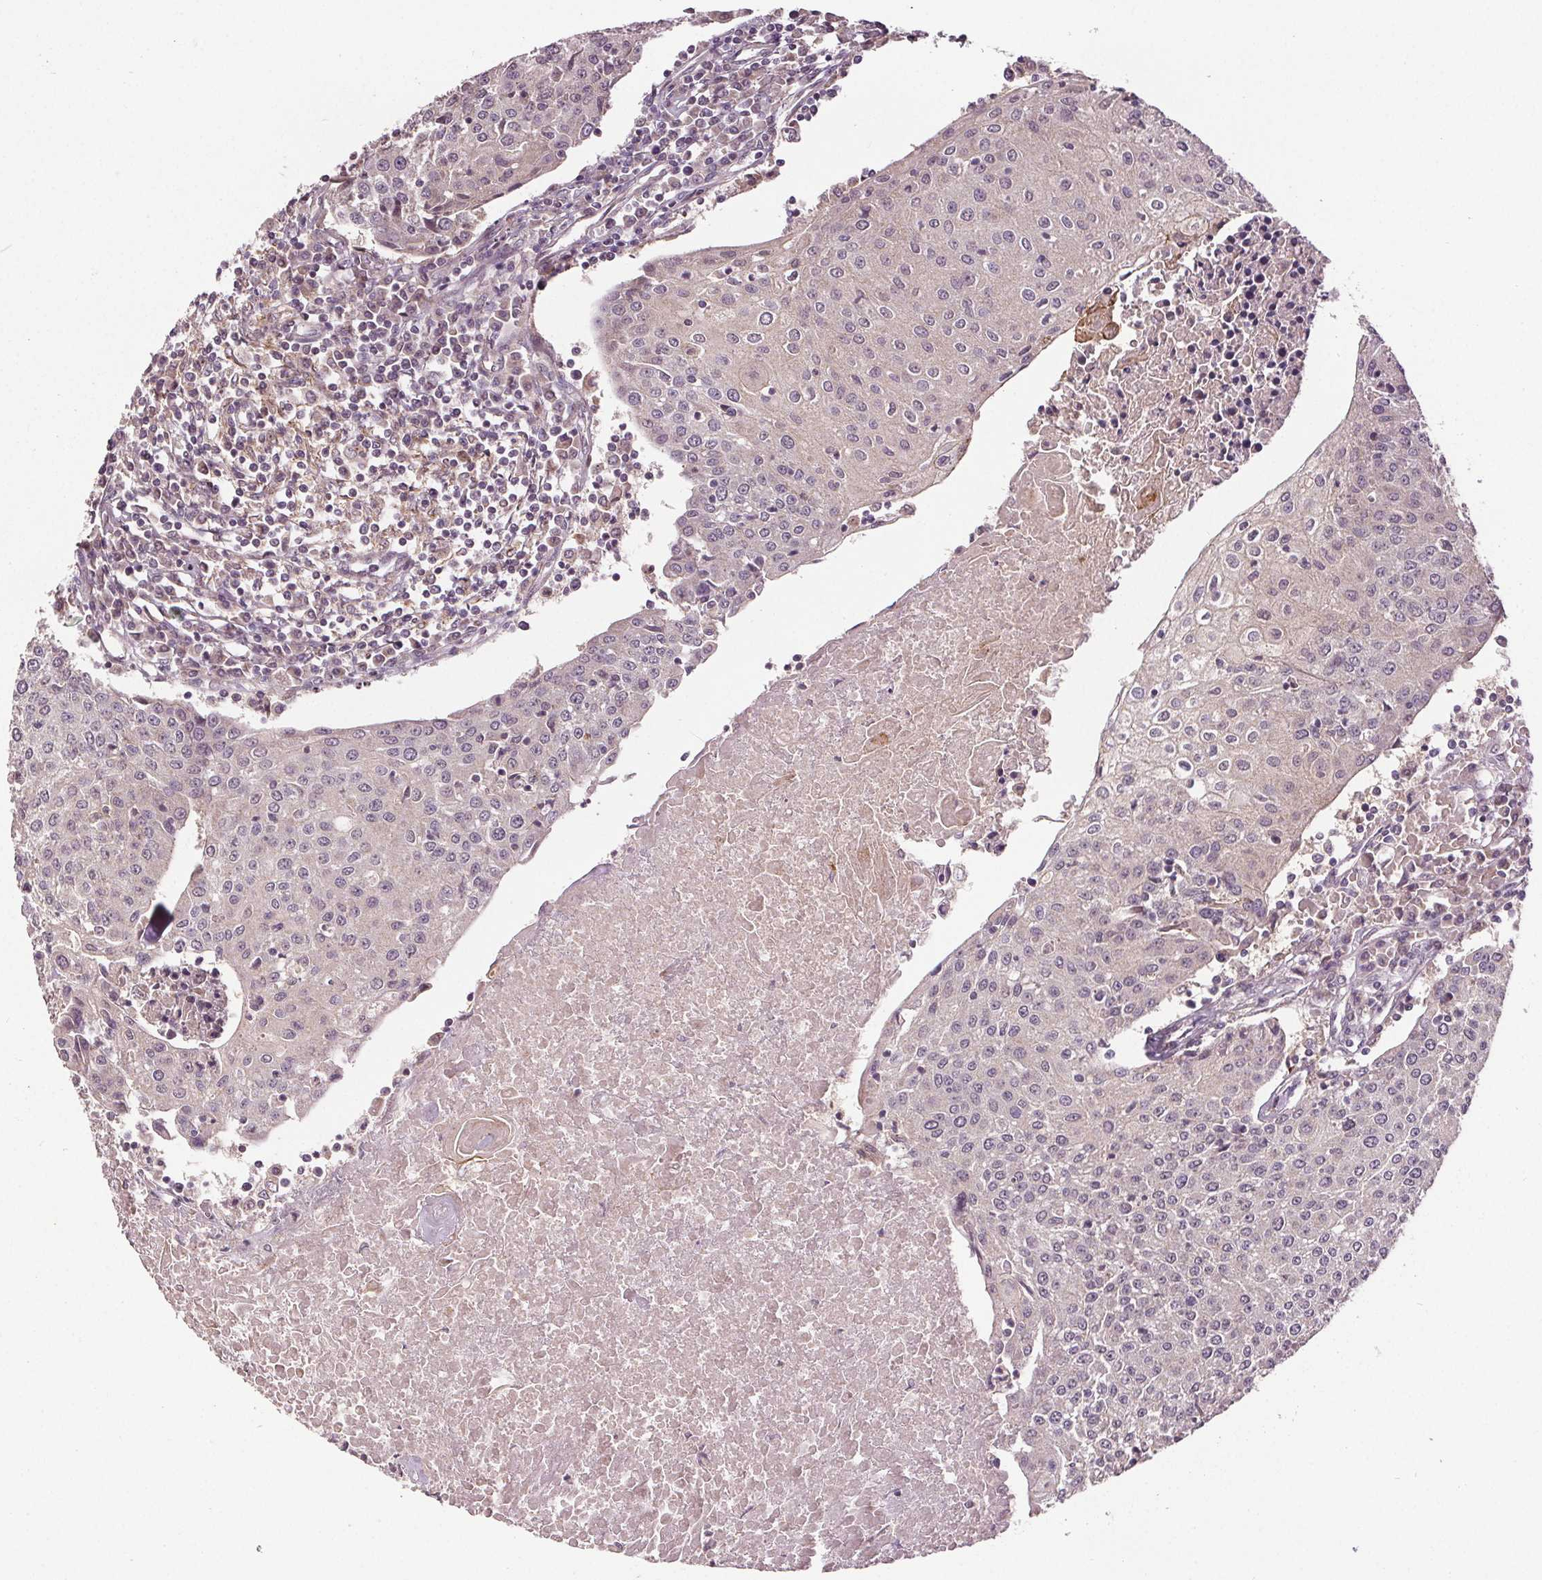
{"staining": {"intensity": "negative", "quantity": "none", "location": "none"}, "tissue": "urothelial cancer", "cell_type": "Tumor cells", "image_type": "cancer", "snomed": [{"axis": "morphology", "description": "Urothelial carcinoma, High grade"}, {"axis": "topography", "description": "Urinary bladder"}], "caption": "There is no significant positivity in tumor cells of urothelial cancer. (DAB (3,3'-diaminobenzidine) immunohistochemistry, high magnification).", "gene": "EPHB3", "patient": {"sex": "female", "age": 85}}